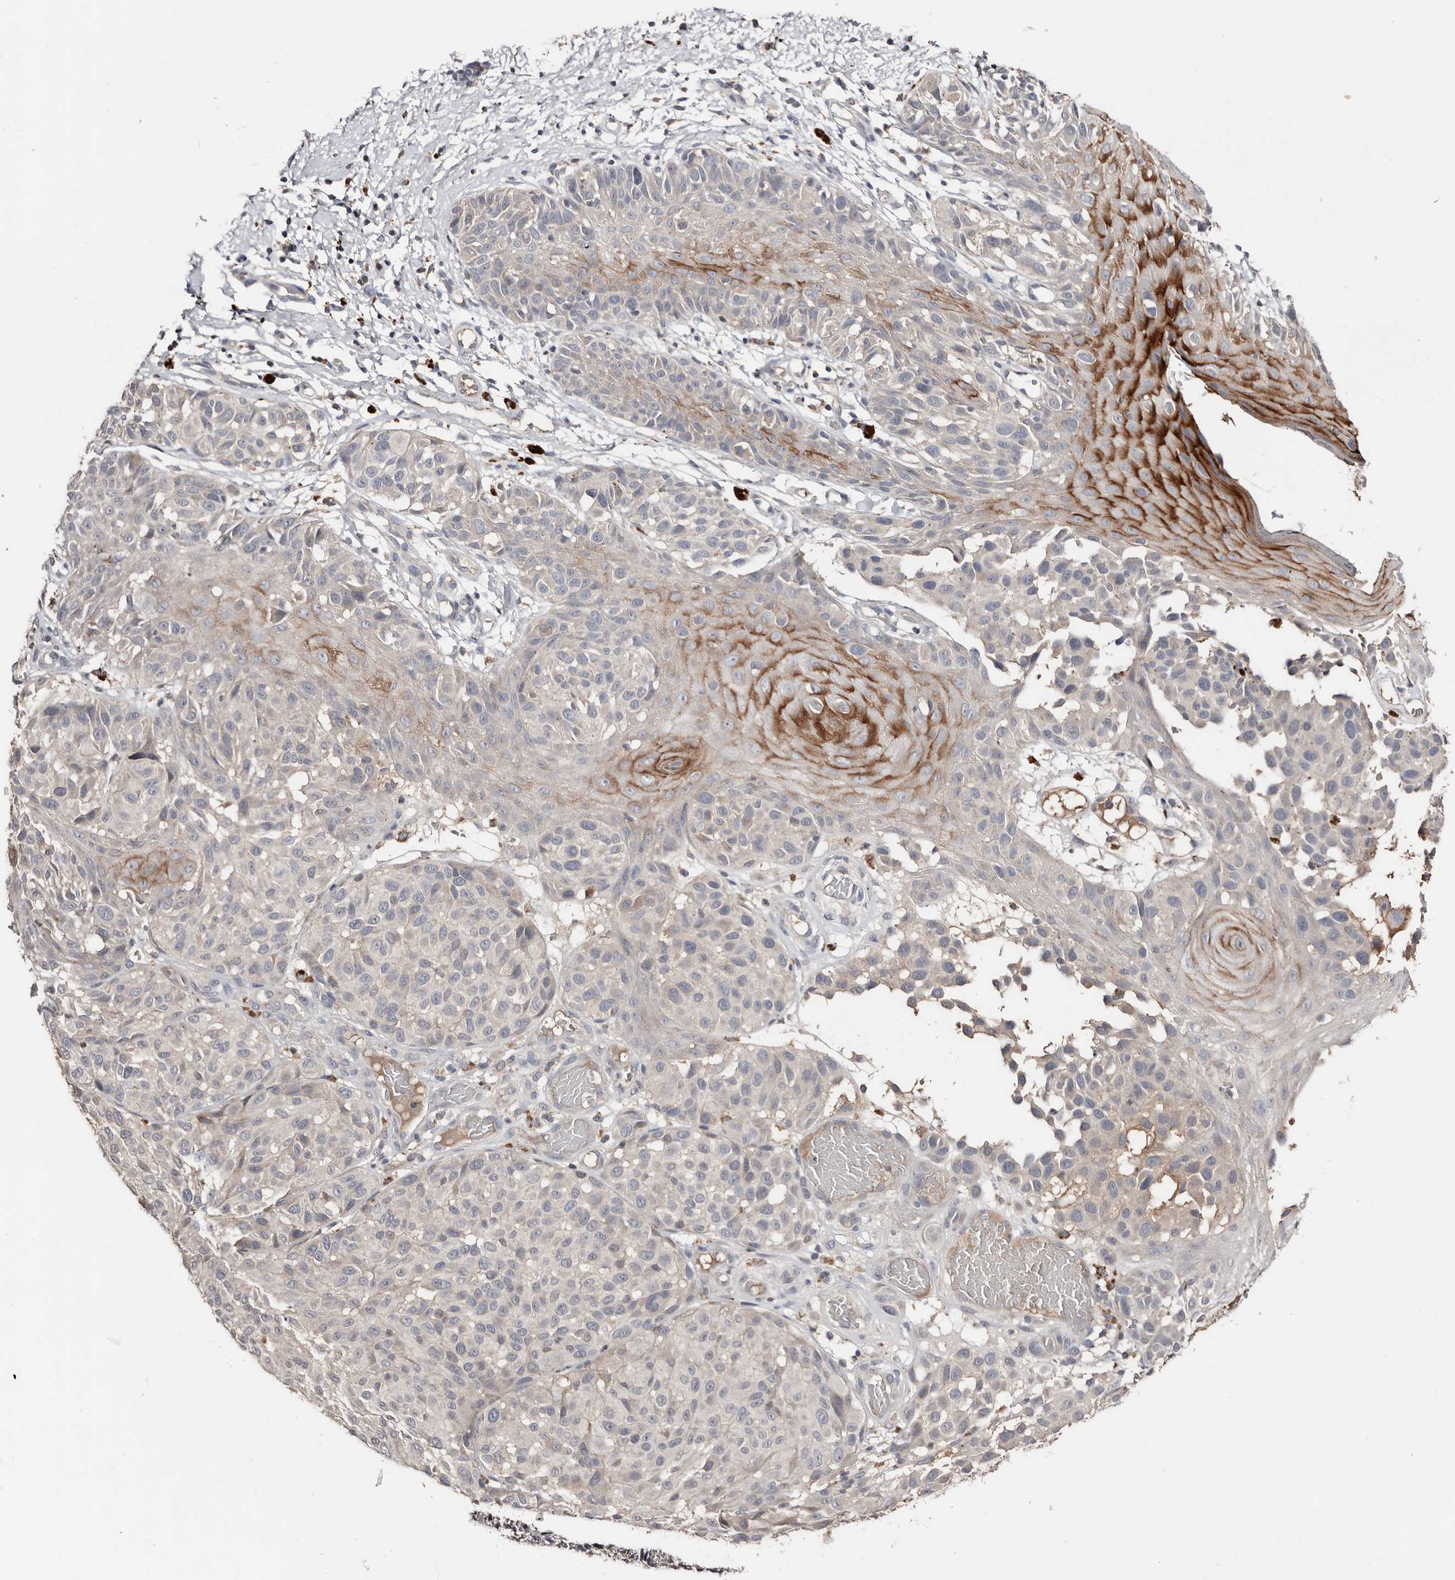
{"staining": {"intensity": "negative", "quantity": "none", "location": "none"}, "tissue": "melanoma", "cell_type": "Tumor cells", "image_type": "cancer", "snomed": [{"axis": "morphology", "description": "Malignant melanoma, NOS"}, {"axis": "topography", "description": "Skin"}], "caption": "Histopathology image shows no significant protein staining in tumor cells of melanoma.", "gene": "SLC39A2", "patient": {"sex": "male", "age": 83}}